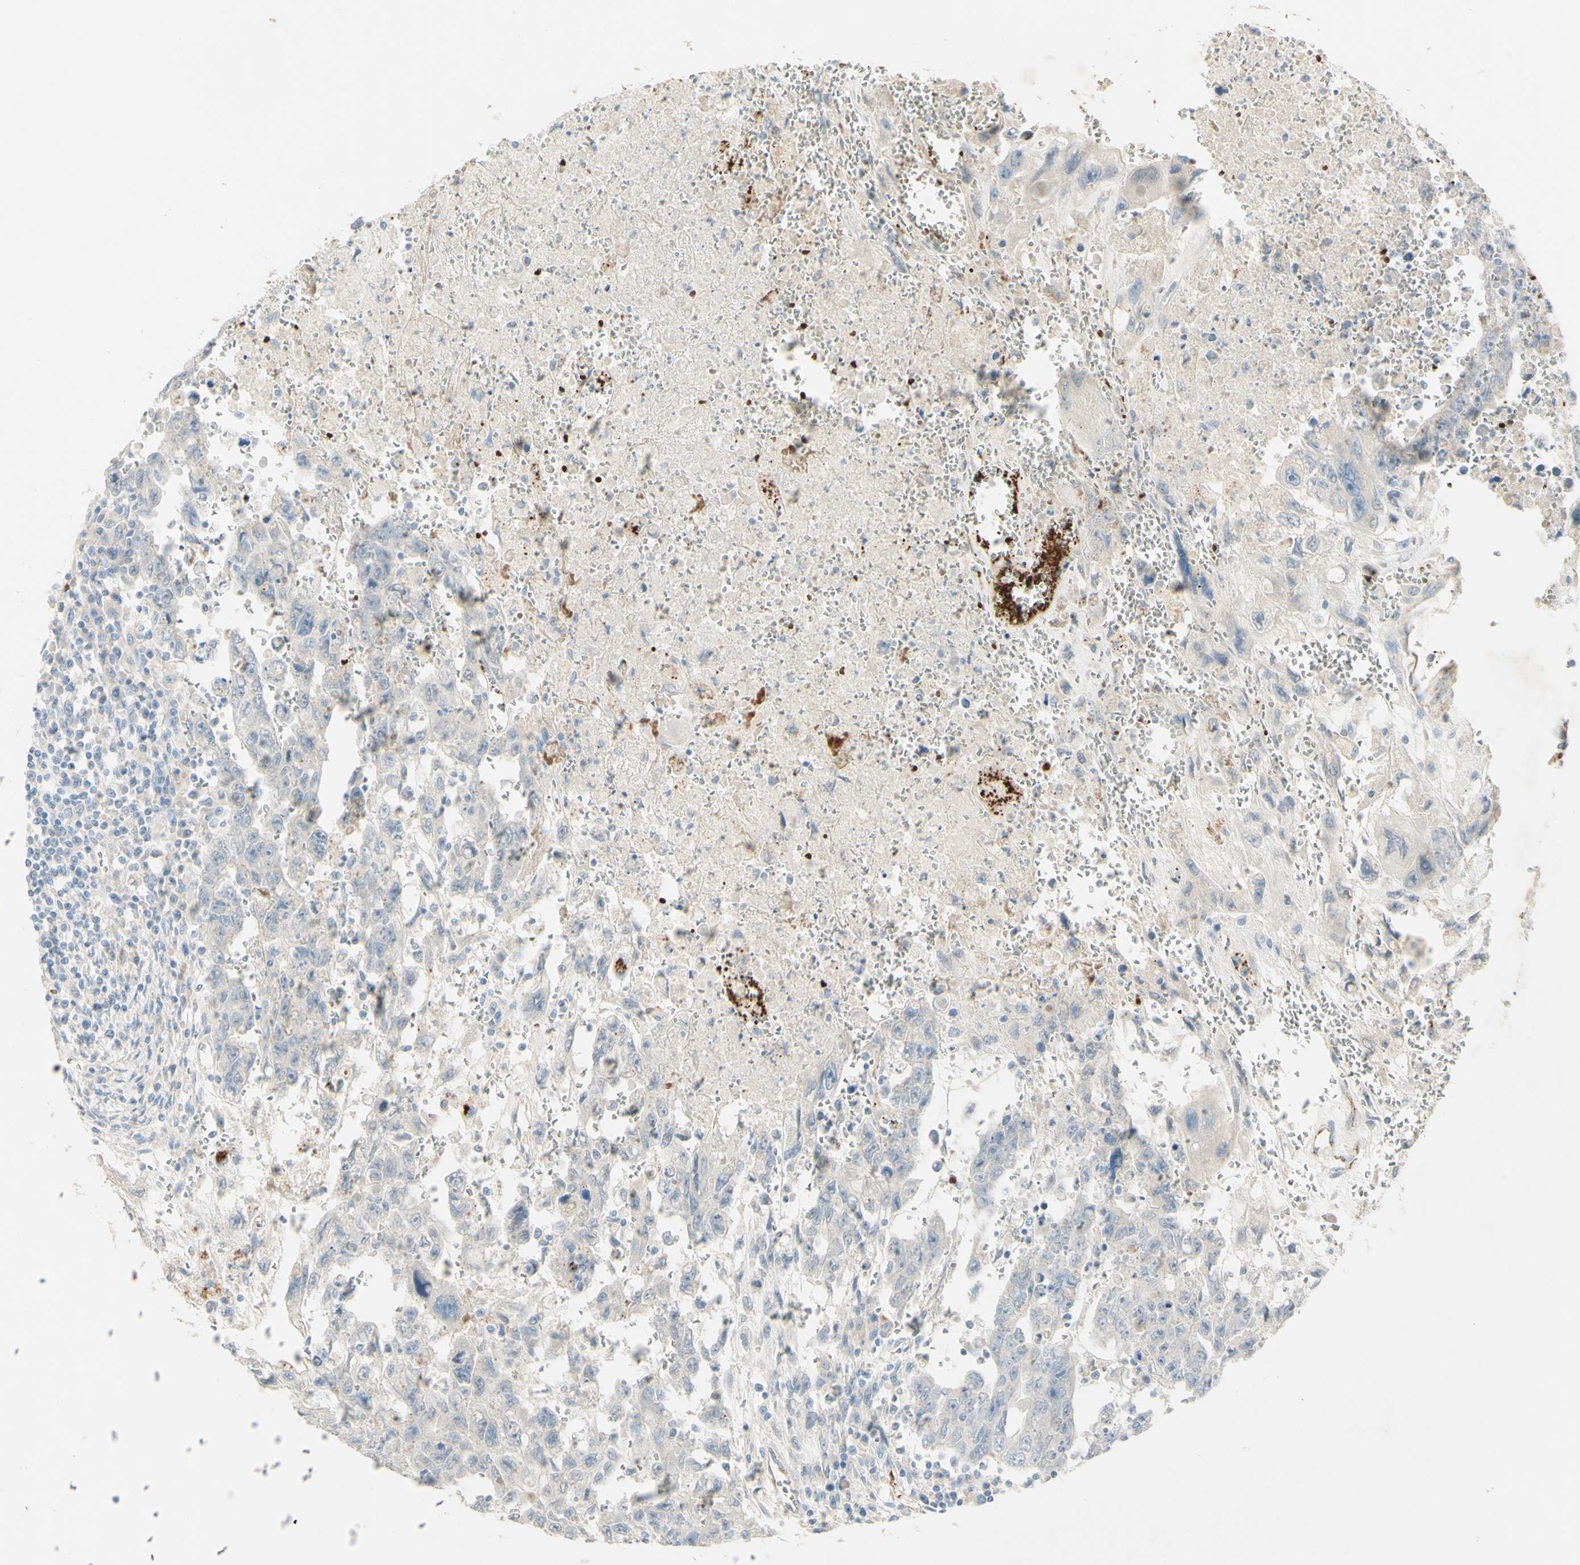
{"staining": {"intensity": "negative", "quantity": "none", "location": "none"}, "tissue": "testis cancer", "cell_type": "Tumor cells", "image_type": "cancer", "snomed": [{"axis": "morphology", "description": "Carcinoma, Embryonal, NOS"}, {"axis": "topography", "description": "Testis"}], "caption": "Testis cancer (embryonal carcinoma) was stained to show a protein in brown. There is no significant staining in tumor cells.", "gene": "GAN", "patient": {"sex": "male", "age": 28}}